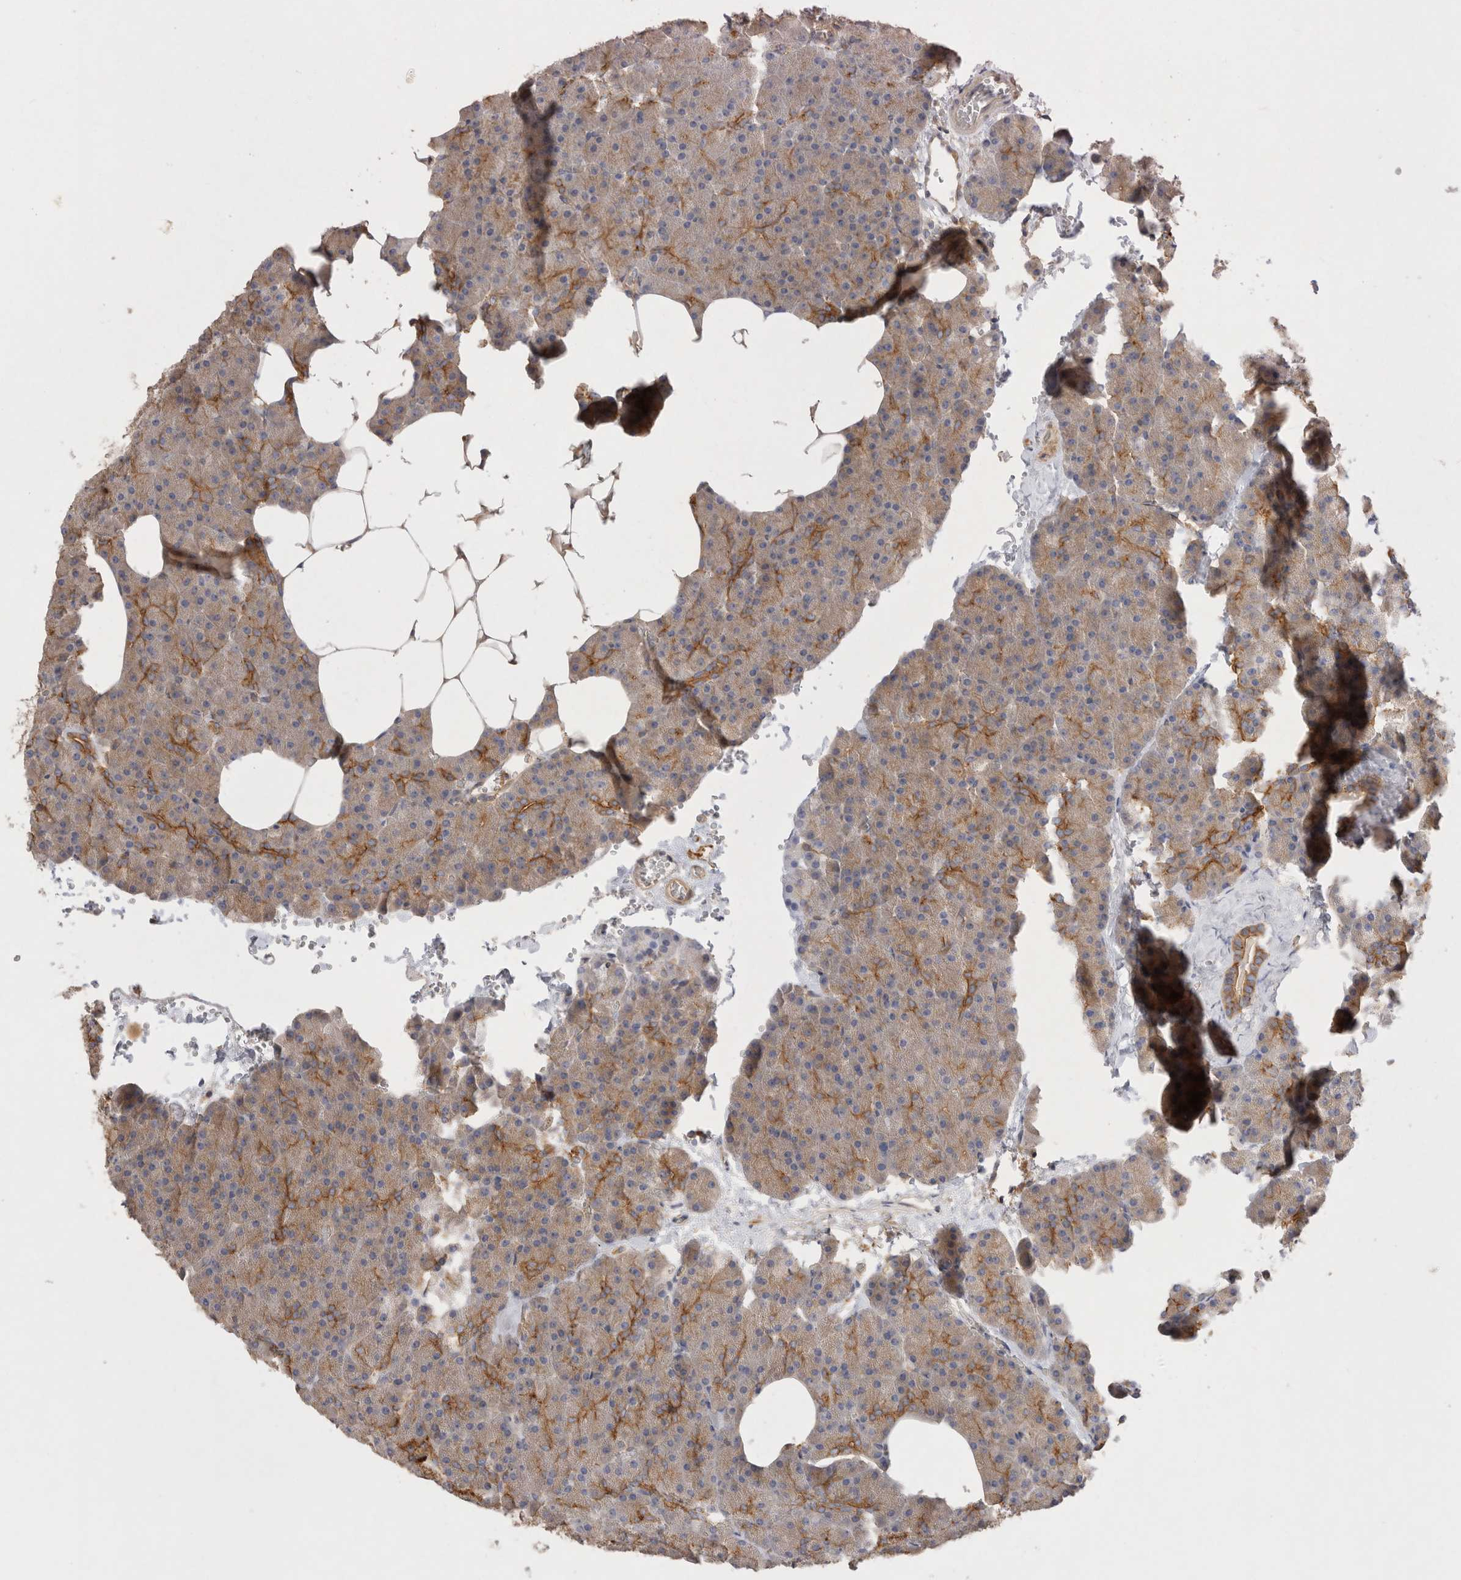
{"staining": {"intensity": "moderate", "quantity": ">75%", "location": "cytoplasmic/membranous"}, "tissue": "pancreas", "cell_type": "Exocrine glandular cells", "image_type": "normal", "snomed": [{"axis": "morphology", "description": "Normal tissue, NOS"}, {"axis": "morphology", "description": "Carcinoid, malignant, NOS"}, {"axis": "topography", "description": "Pancreas"}], "caption": "The photomicrograph displays immunohistochemical staining of benign pancreas. There is moderate cytoplasmic/membranous expression is present in about >75% of exocrine glandular cells. (brown staining indicates protein expression, while blue staining denotes nuclei).", "gene": "CHMP6", "patient": {"sex": "female", "age": 35}}